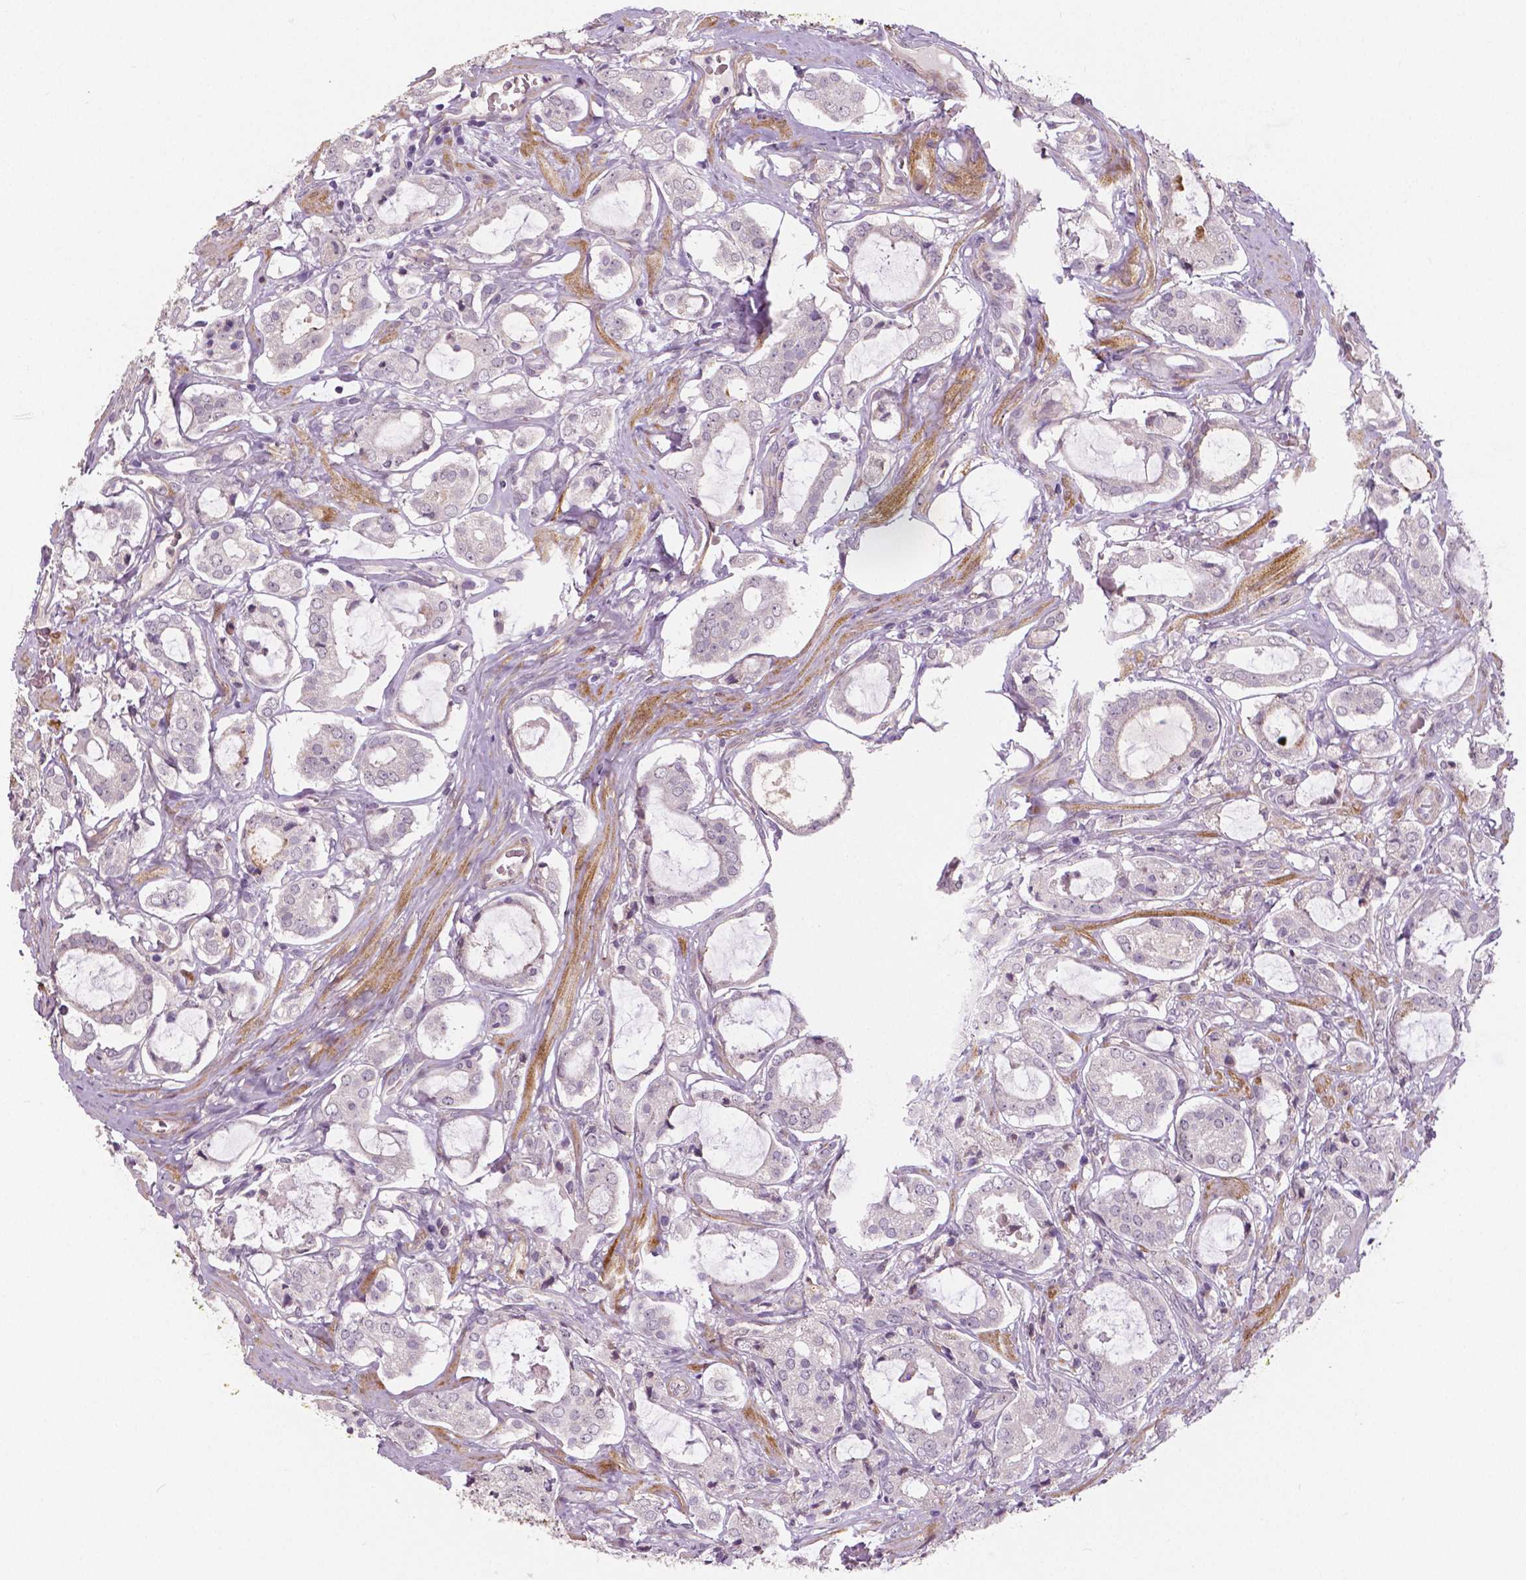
{"staining": {"intensity": "negative", "quantity": "none", "location": "none"}, "tissue": "prostate cancer", "cell_type": "Tumor cells", "image_type": "cancer", "snomed": [{"axis": "morphology", "description": "Adenocarcinoma, NOS"}, {"axis": "topography", "description": "Prostate"}], "caption": "Immunohistochemistry (IHC) histopathology image of prostate cancer (adenocarcinoma) stained for a protein (brown), which exhibits no staining in tumor cells. The staining was performed using DAB to visualize the protein expression in brown, while the nuclei were stained in blue with hematoxylin (Magnification: 20x).", "gene": "FLT1", "patient": {"sex": "male", "age": 66}}